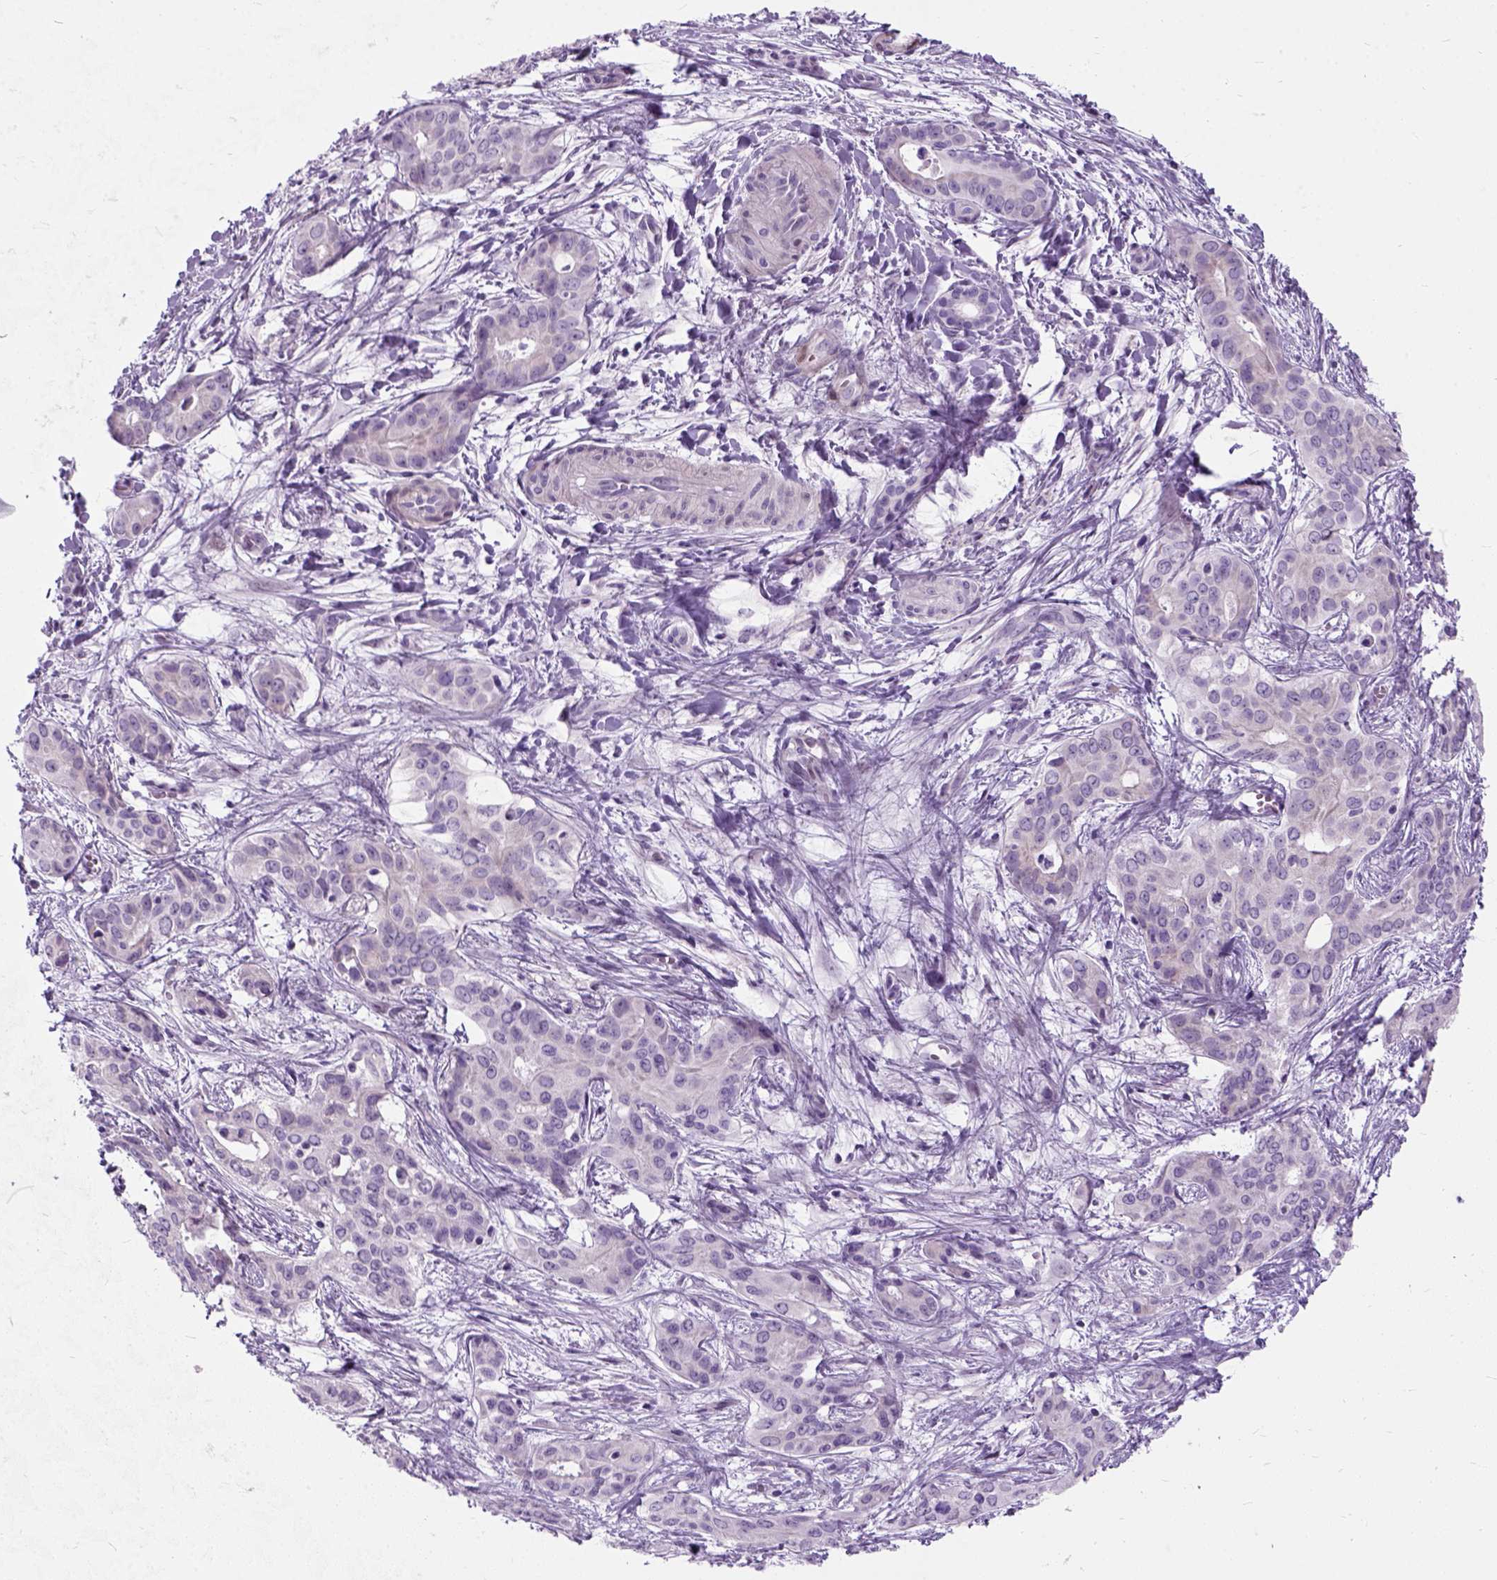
{"staining": {"intensity": "negative", "quantity": "none", "location": "none"}, "tissue": "liver cancer", "cell_type": "Tumor cells", "image_type": "cancer", "snomed": [{"axis": "morphology", "description": "Cholangiocarcinoma"}, {"axis": "topography", "description": "Liver"}], "caption": "Tumor cells show no significant staining in liver cancer (cholangiocarcinoma).", "gene": "AXDND1", "patient": {"sex": "female", "age": 65}}